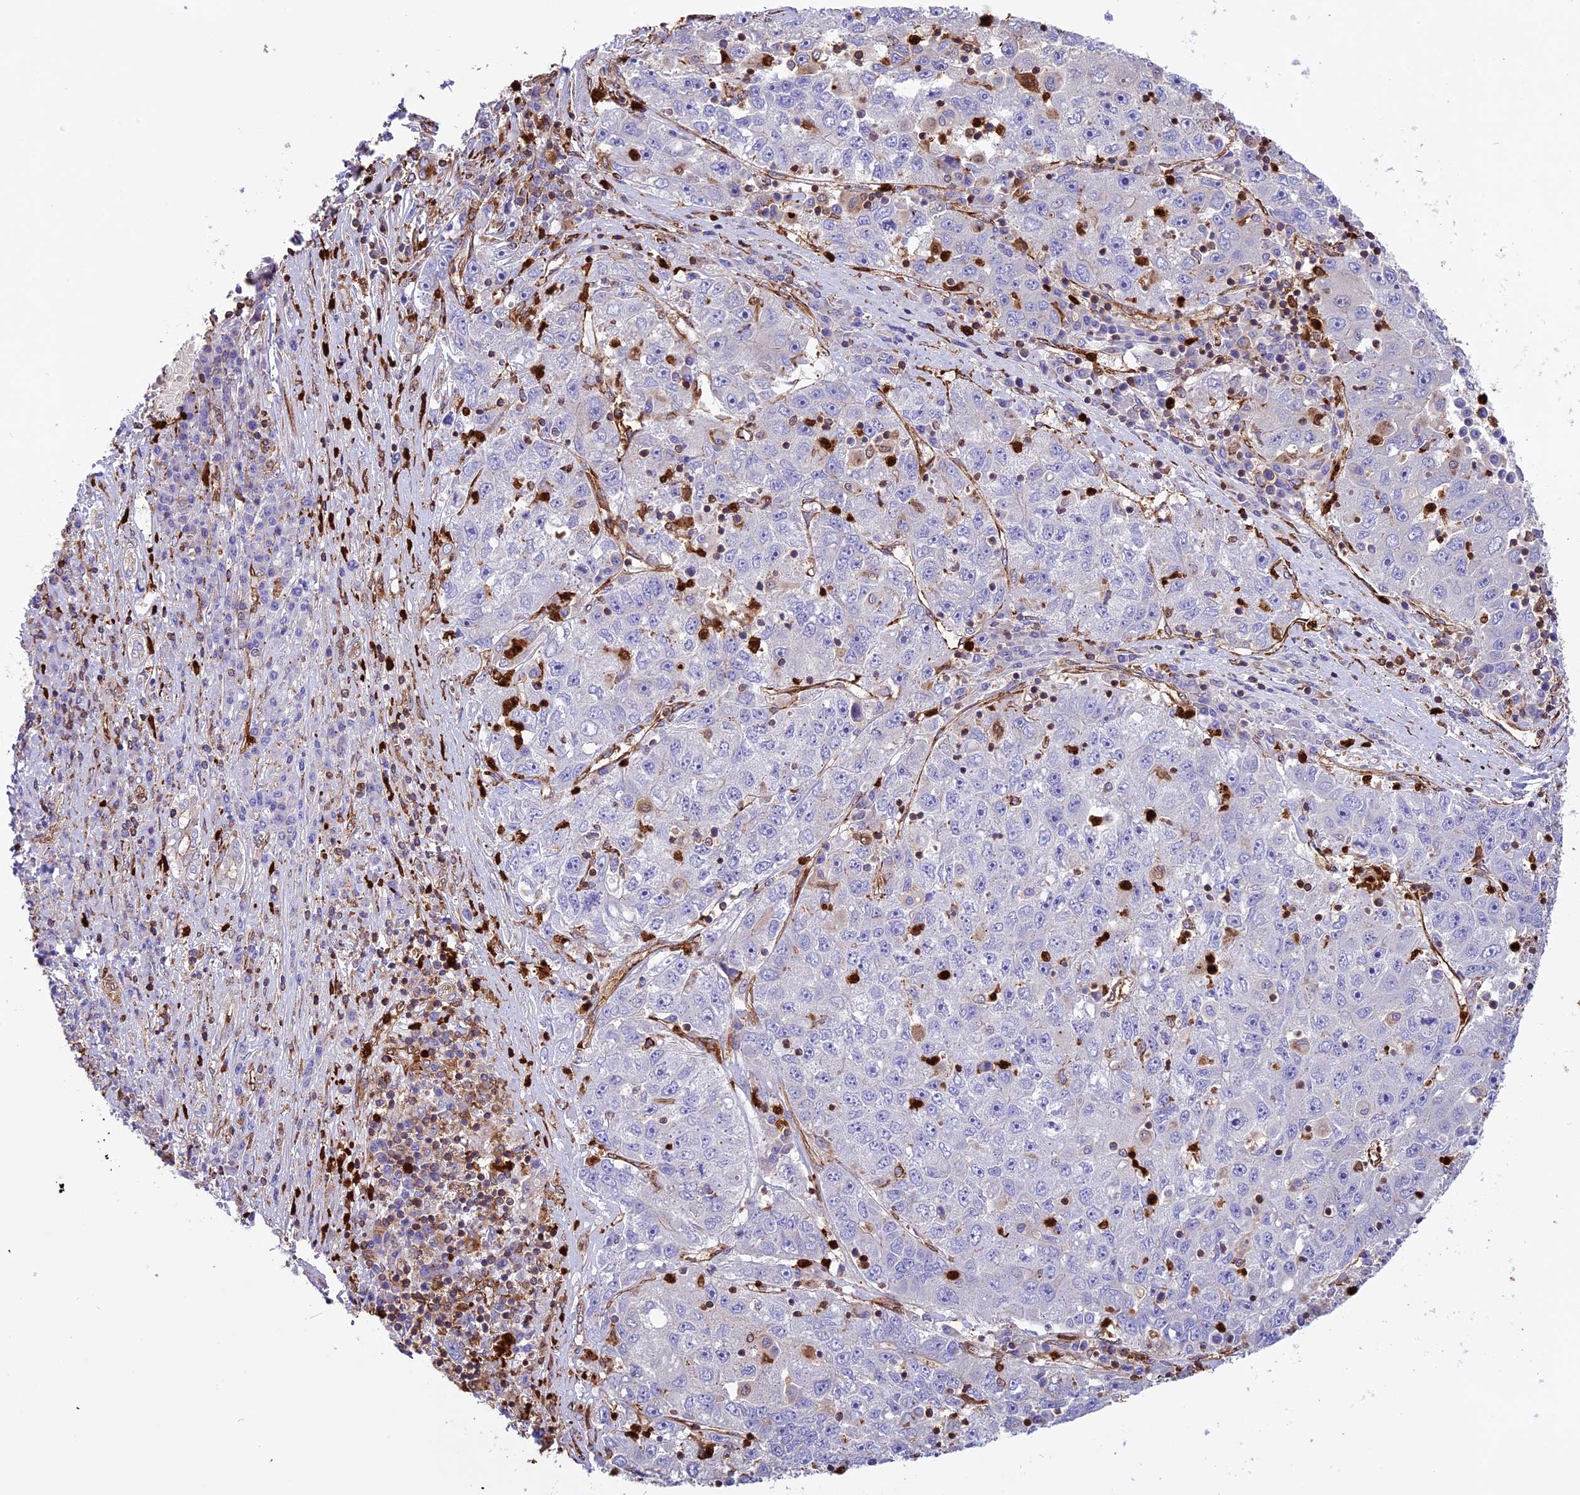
{"staining": {"intensity": "negative", "quantity": "none", "location": "none"}, "tissue": "liver cancer", "cell_type": "Tumor cells", "image_type": "cancer", "snomed": [{"axis": "morphology", "description": "Carcinoma, Hepatocellular, NOS"}, {"axis": "topography", "description": "Liver"}], "caption": "A high-resolution histopathology image shows immunohistochemistry staining of liver cancer (hepatocellular carcinoma), which shows no significant expression in tumor cells.", "gene": "CD99L2", "patient": {"sex": "male", "age": 49}}